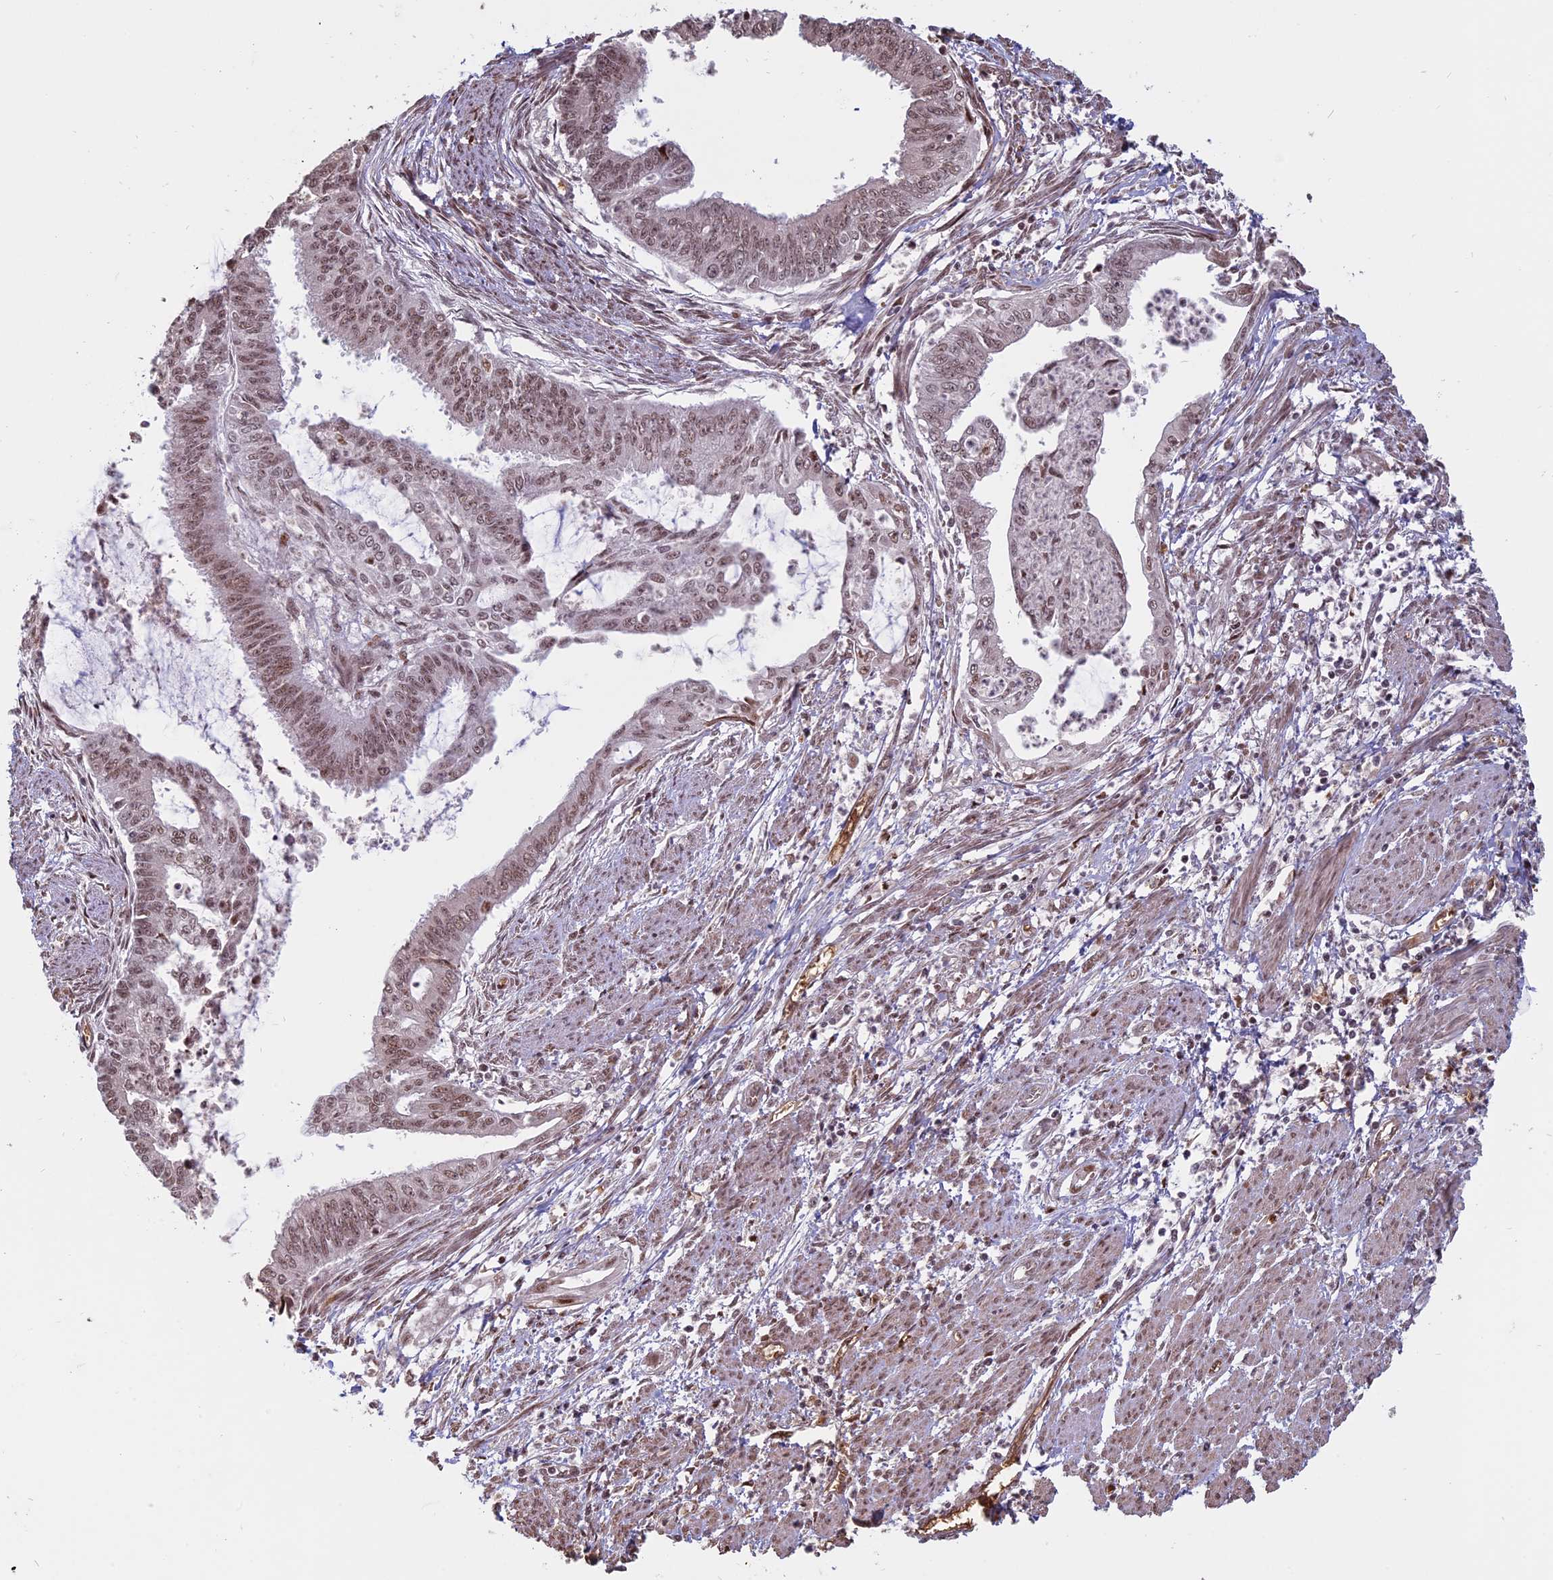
{"staining": {"intensity": "moderate", "quantity": ">75%", "location": "nuclear"}, "tissue": "endometrial cancer", "cell_type": "Tumor cells", "image_type": "cancer", "snomed": [{"axis": "morphology", "description": "Adenocarcinoma, NOS"}, {"axis": "topography", "description": "Endometrium"}], "caption": "Immunohistochemical staining of human endometrial cancer (adenocarcinoma) displays moderate nuclear protein positivity in approximately >75% of tumor cells. Using DAB (3,3'-diaminobenzidine) (brown) and hematoxylin (blue) stains, captured at high magnification using brightfield microscopy.", "gene": "MFAP1", "patient": {"sex": "female", "age": 73}}